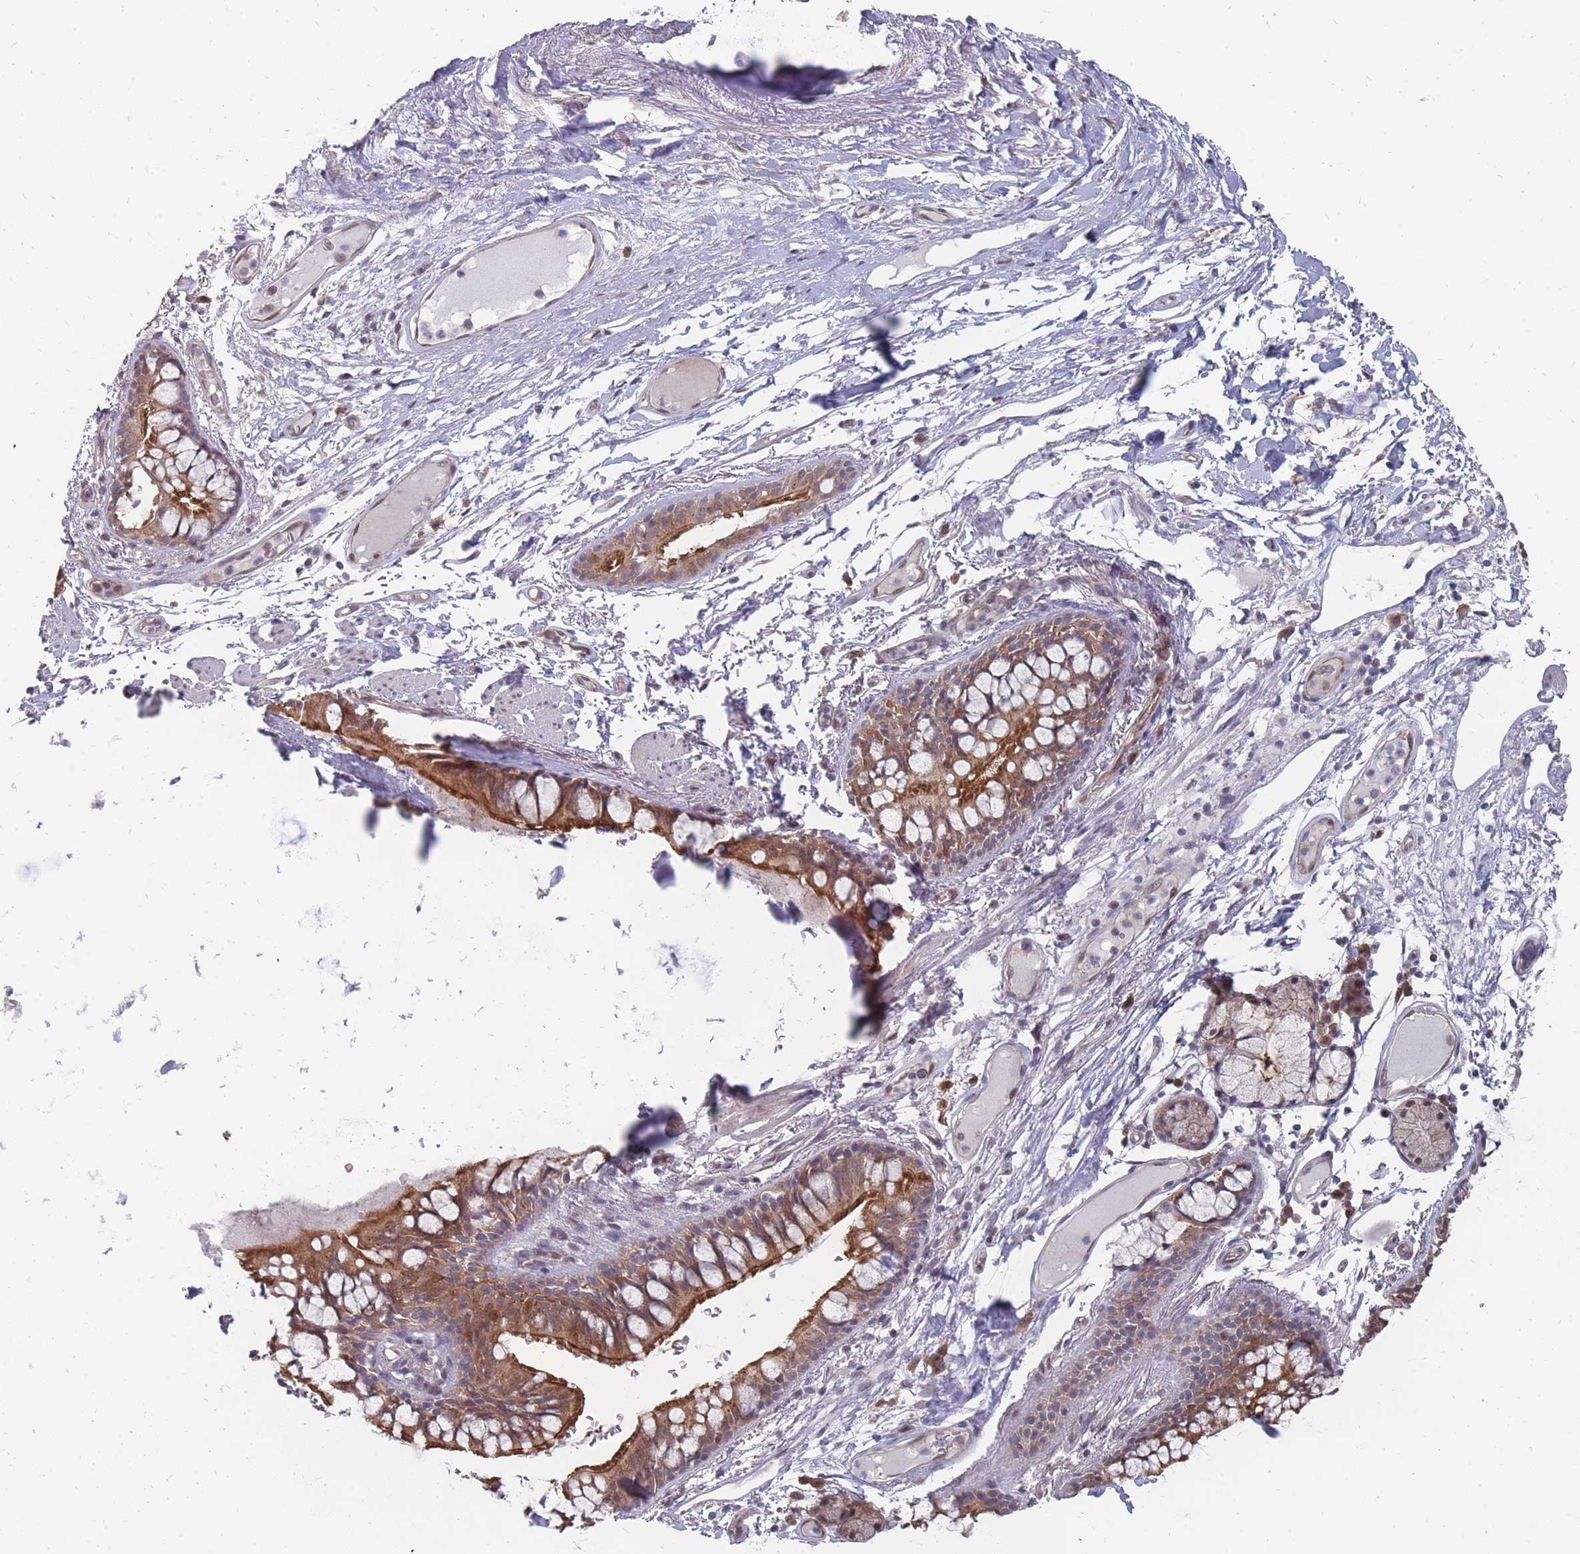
{"staining": {"intensity": "moderate", "quantity": ">75%", "location": "cytoplasmic/membranous,nuclear"}, "tissue": "bronchus", "cell_type": "Respiratory epithelial cells", "image_type": "normal", "snomed": [{"axis": "morphology", "description": "Normal tissue, NOS"}, {"axis": "topography", "description": "Bronchus"}], "caption": "Protein staining demonstrates moderate cytoplasmic/membranous,nuclear positivity in about >75% of respiratory epithelial cells in normal bronchus. (DAB (3,3'-diaminobenzidine) = brown stain, brightfield microscopy at high magnification).", "gene": "NKD1", "patient": {"sex": "male", "age": 70}}